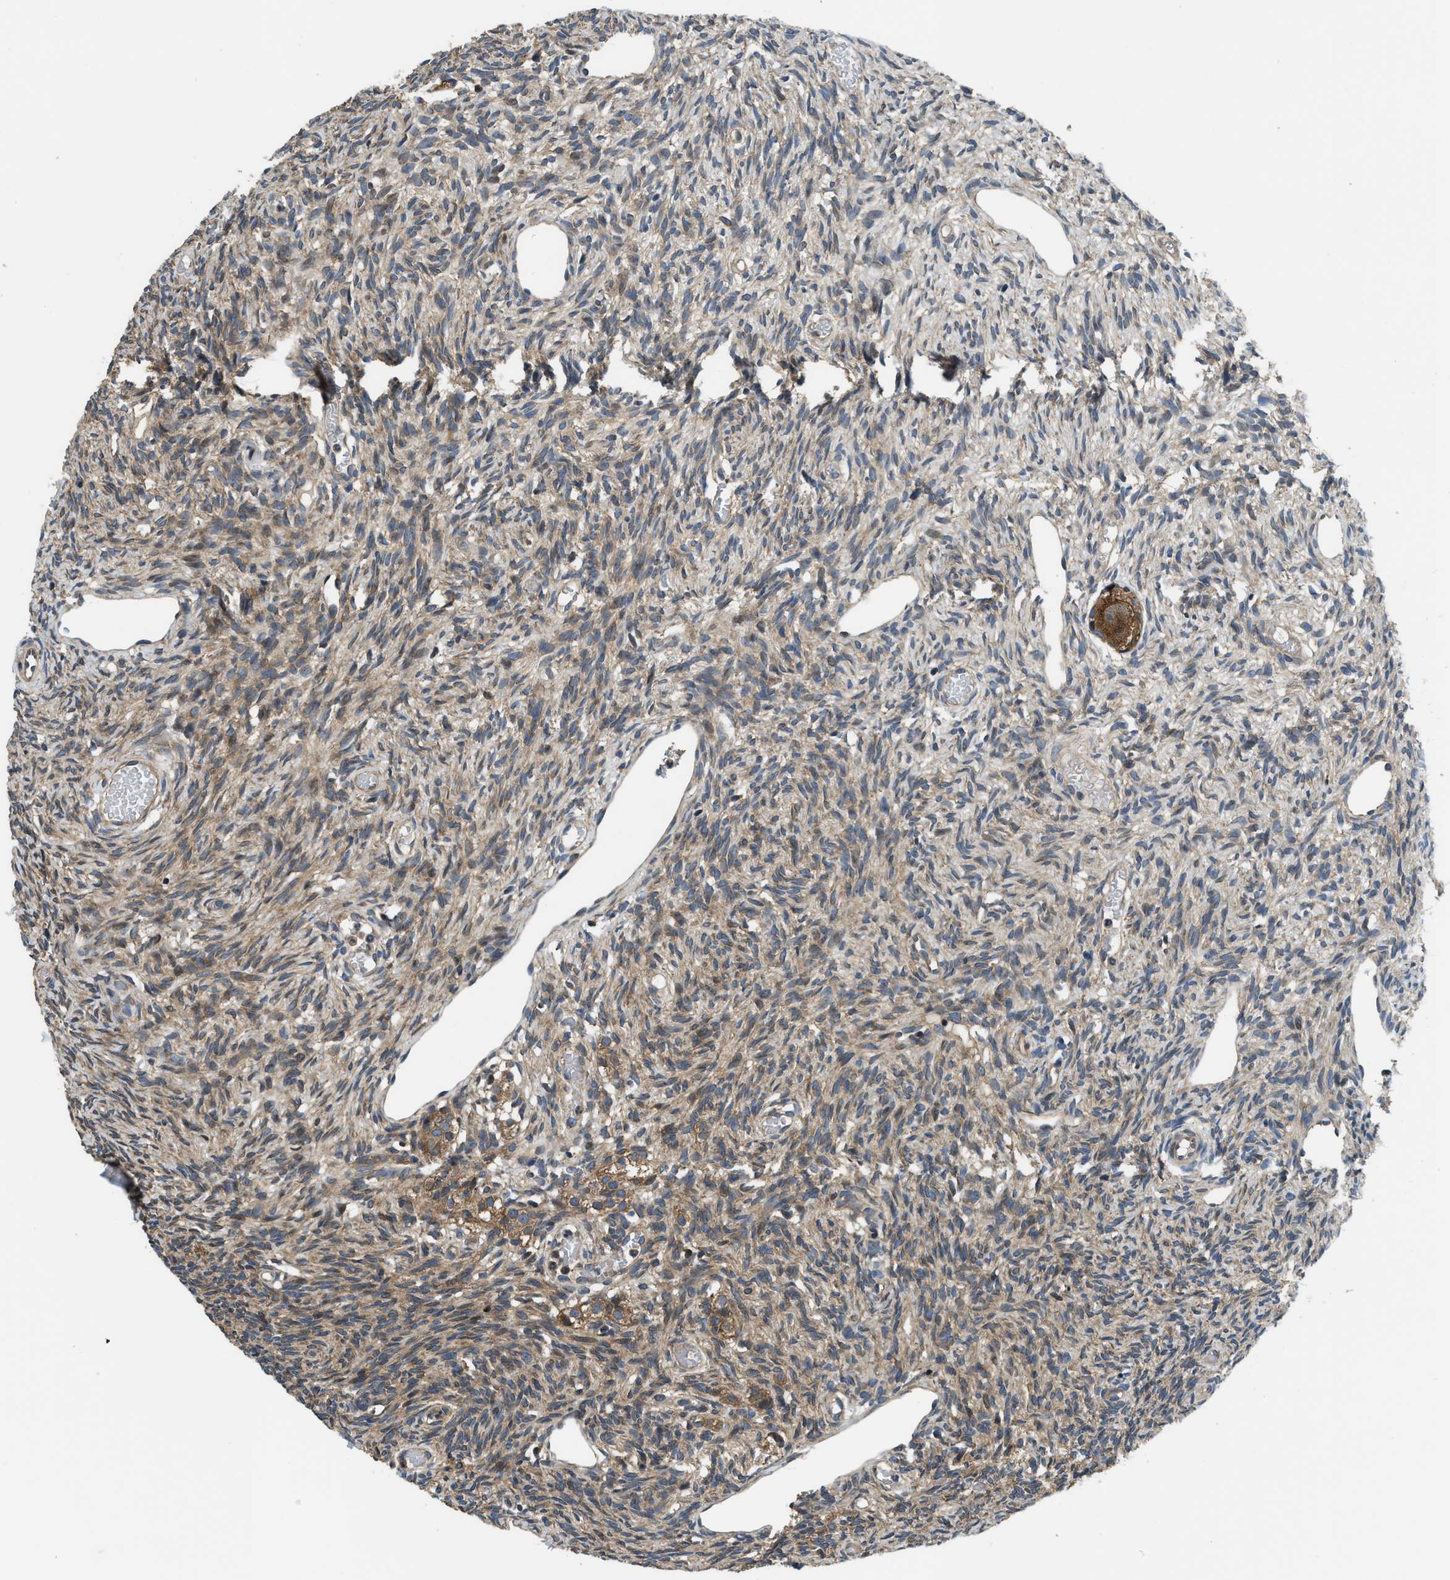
{"staining": {"intensity": "moderate", "quantity": ">75%", "location": "cytoplasmic/membranous"}, "tissue": "ovary", "cell_type": "Follicle cells", "image_type": "normal", "snomed": [{"axis": "morphology", "description": "Normal tissue, NOS"}, {"axis": "topography", "description": "Ovary"}], "caption": "Ovary was stained to show a protein in brown. There is medium levels of moderate cytoplasmic/membranous expression in about >75% of follicle cells.", "gene": "IL3RA", "patient": {"sex": "female", "age": 33}}